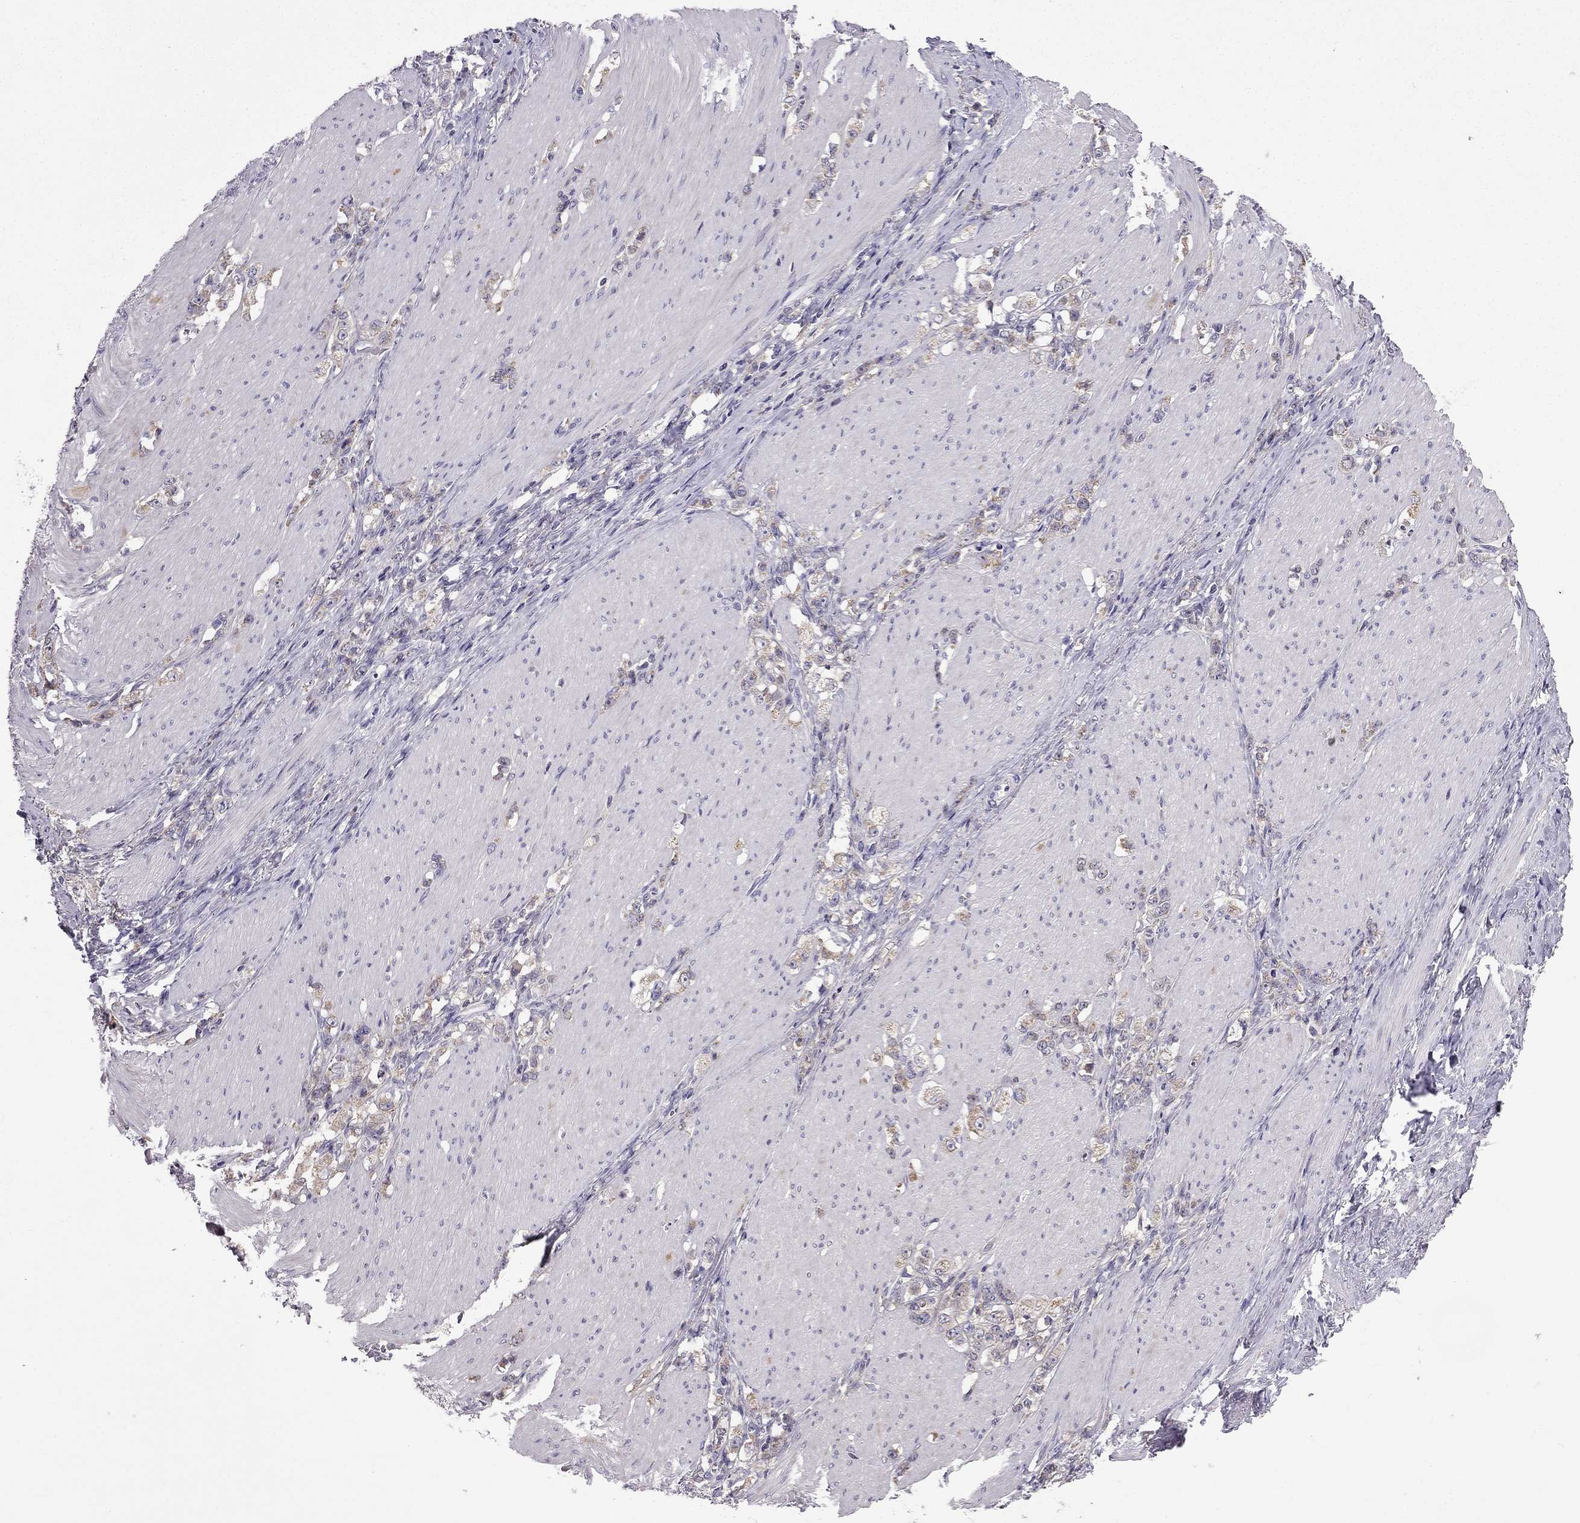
{"staining": {"intensity": "weak", "quantity": ">75%", "location": "cytoplasmic/membranous"}, "tissue": "stomach cancer", "cell_type": "Tumor cells", "image_type": "cancer", "snomed": [{"axis": "morphology", "description": "Adenocarcinoma, NOS"}, {"axis": "topography", "description": "Stomach, lower"}], "caption": "Protein expression by immunohistochemistry (IHC) demonstrates weak cytoplasmic/membranous expression in approximately >75% of tumor cells in stomach adenocarcinoma. (DAB IHC with brightfield microscopy, high magnification).", "gene": "SLC6A2", "patient": {"sex": "male", "age": 88}}